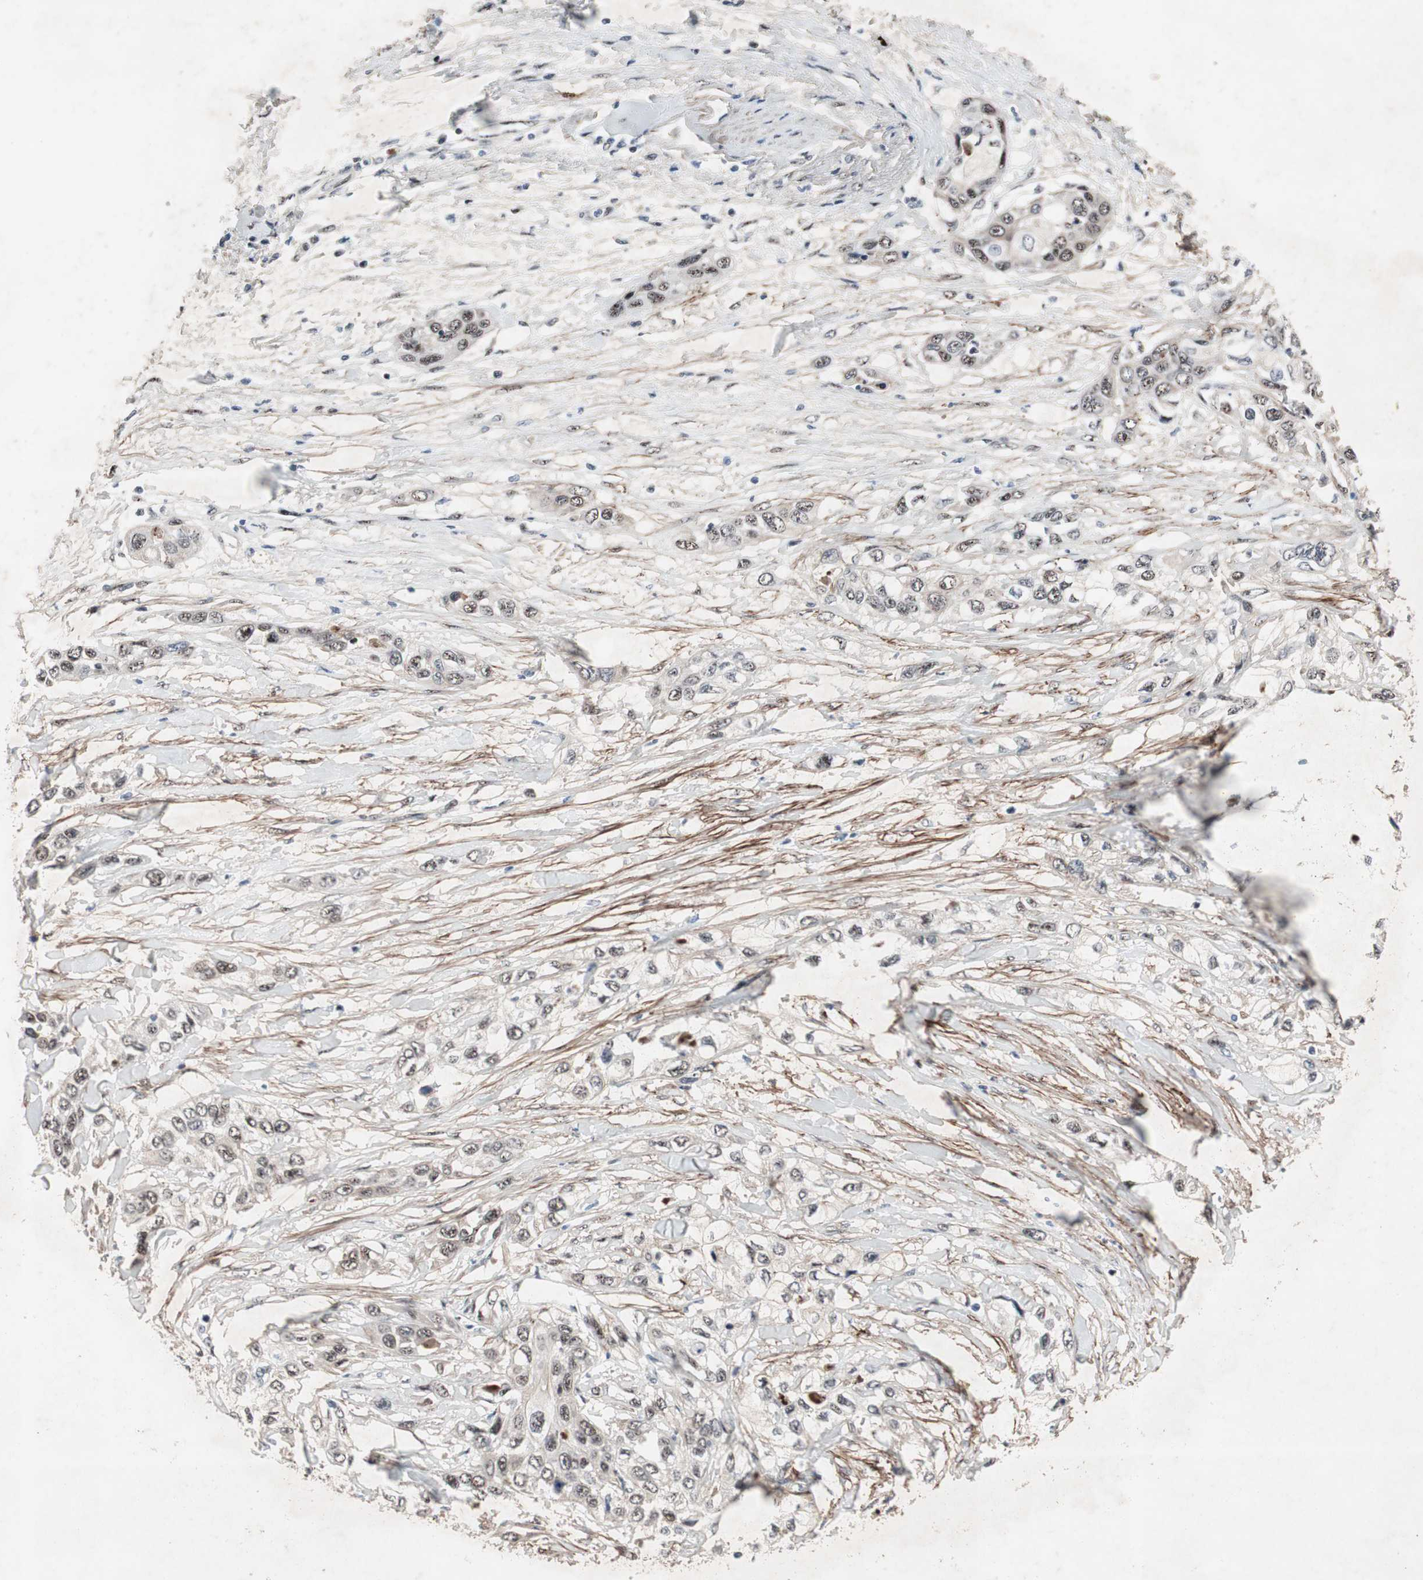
{"staining": {"intensity": "weak", "quantity": "25%-75%", "location": "nuclear"}, "tissue": "pancreatic cancer", "cell_type": "Tumor cells", "image_type": "cancer", "snomed": [{"axis": "morphology", "description": "Adenocarcinoma, NOS"}, {"axis": "topography", "description": "Pancreas"}], "caption": "Immunohistochemistry (DAB) staining of human pancreatic cancer (adenocarcinoma) displays weak nuclear protein staining in approximately 25%-75% of tumor cells.", "gene": "SOX7", "patient": {"sex": "female", "age": 70}}